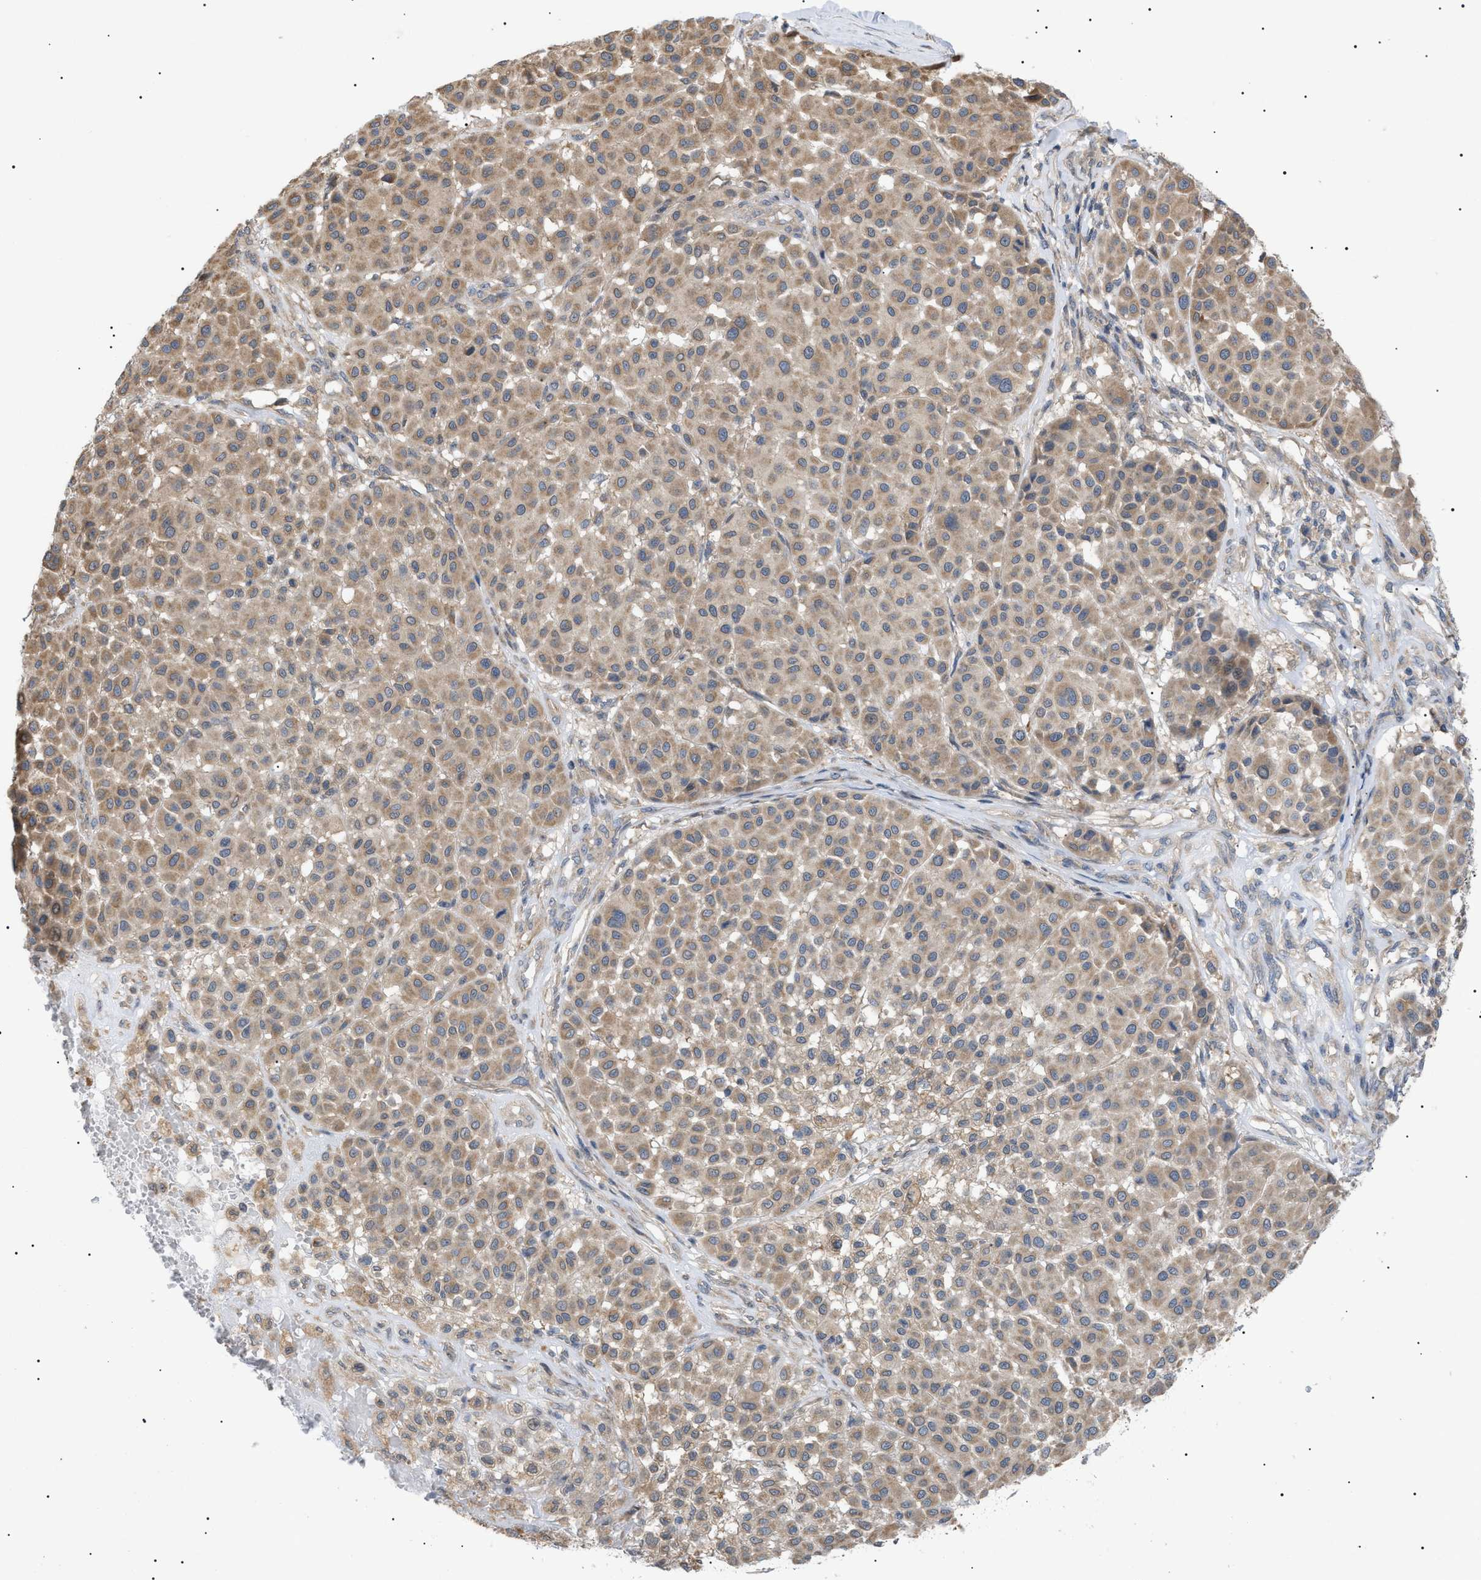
{"staining": {"intensity": "weak", "quantity": ">75%", "location": "cytoplasmic/membranous"}, "tissue": "melanoma", "cell_type": "Tumor cells", "image_type": "cancer", "snomed": [{"axis": "morphology", "description": "Malignant melanoma, Metastatic site"}, {"axis": "topography", "description": "Soft tissue"}], "caption": "IHC (DAB) staining of malignant melanoma (metastatic site) demonstrates weak cytoplasmic/membranous protein expression in approximately >75% of tumor cells. (DAB (3,3'-diaminobenzidine) IHC, brown staining for protein, blue staining for nuclei).", "gene": "IRS2", "patient": {"sex": "male", "age": 41}}